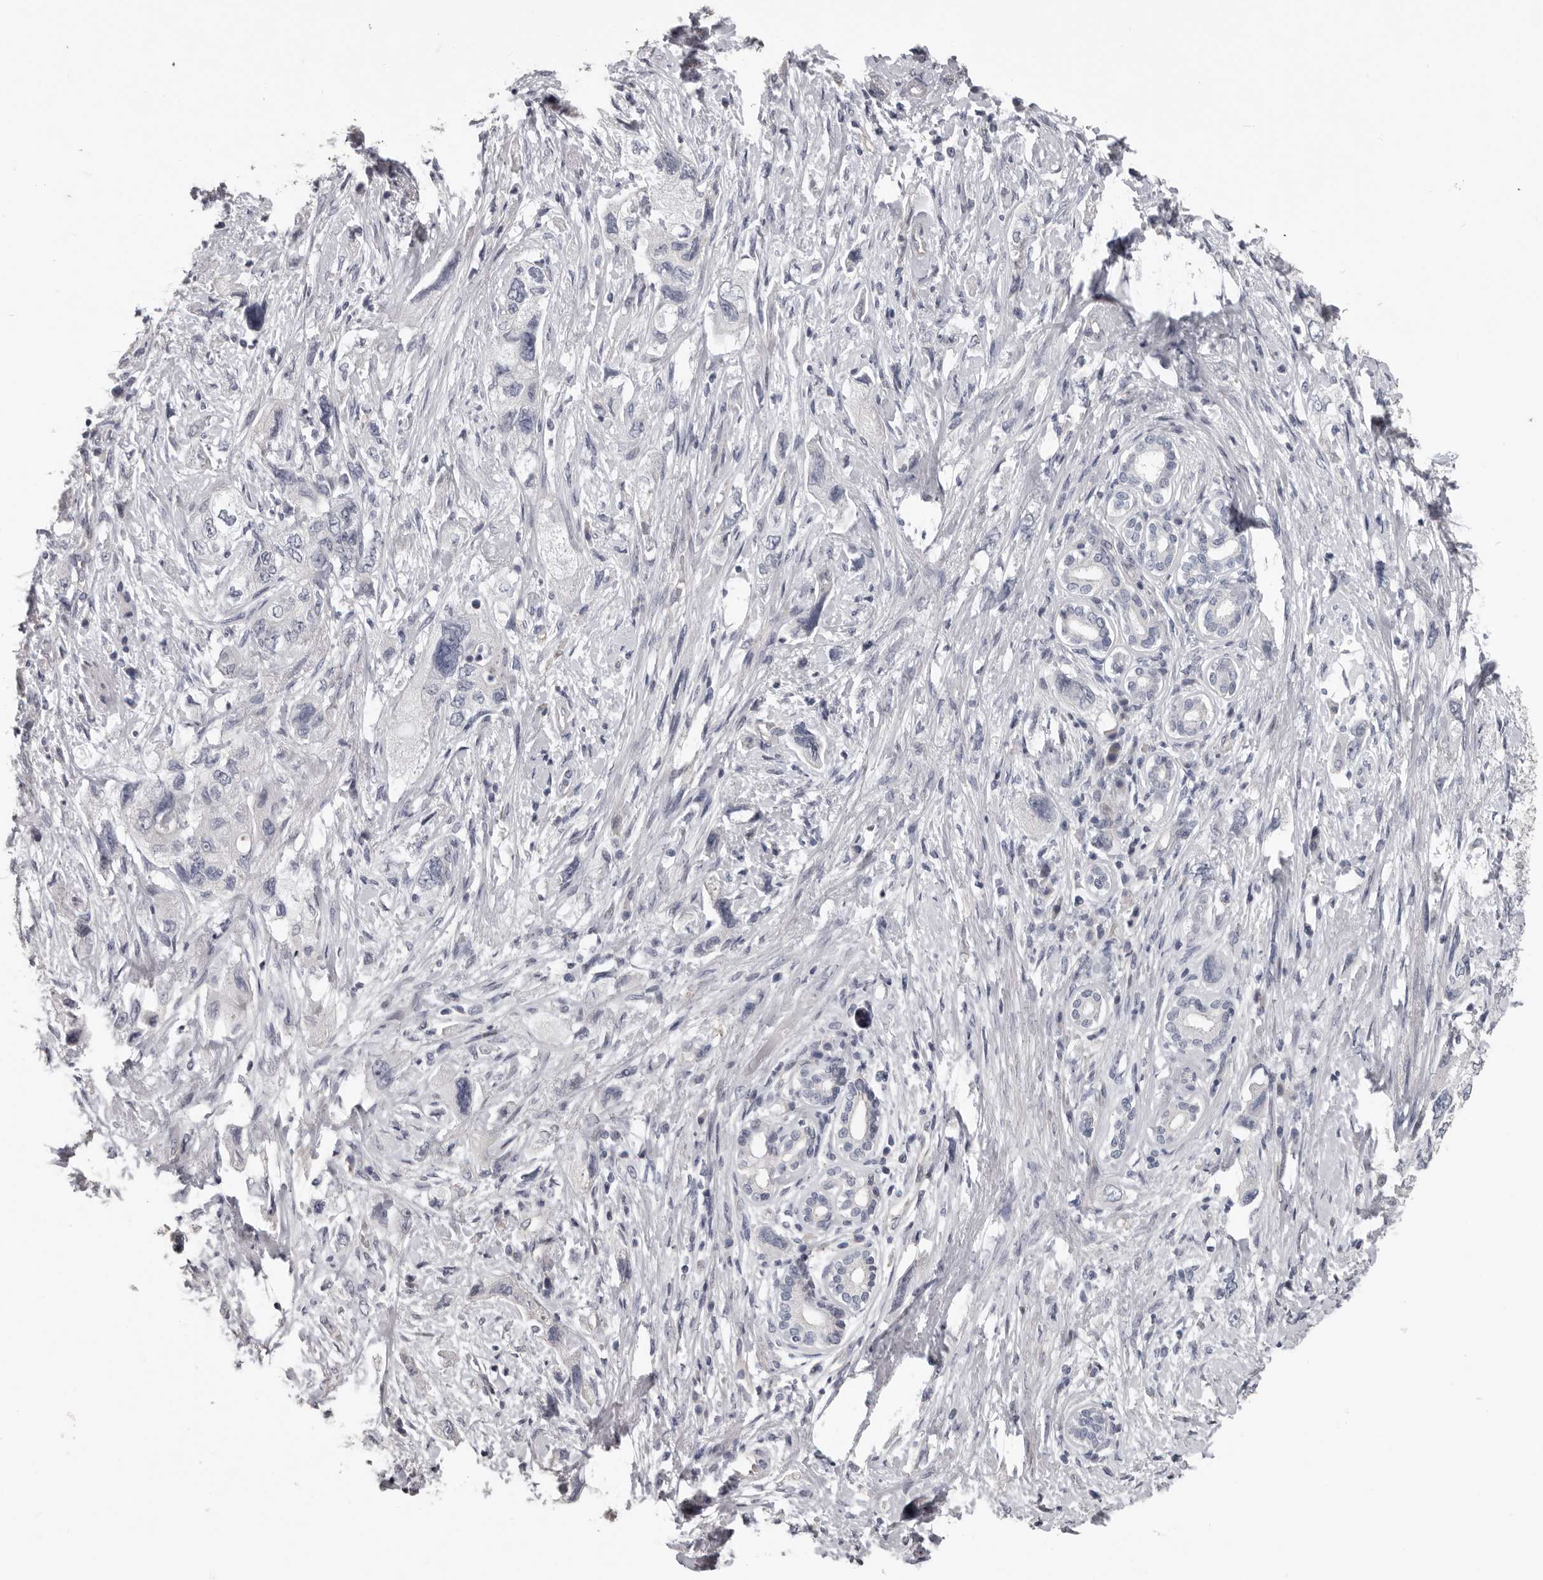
{"staining": {"intensity": "negative", "quantity": "none", "location": "none"}, "tissue": "pancreatic cancer", "cell_type": "Tumor cells", "image_type": "cancer", "snomed": [{"axis": "morphology", "description": "Adenocarcinoma, NOS"}, {"axis": "topography", "description": "Pancreas"}], "caption": "Pancreatic cancer stained for a protein using immunohistochemistry (IHC) displays no staining tumor cells.", "gene": "RNF217", "patient": {"sex": "female", "age": 73}}